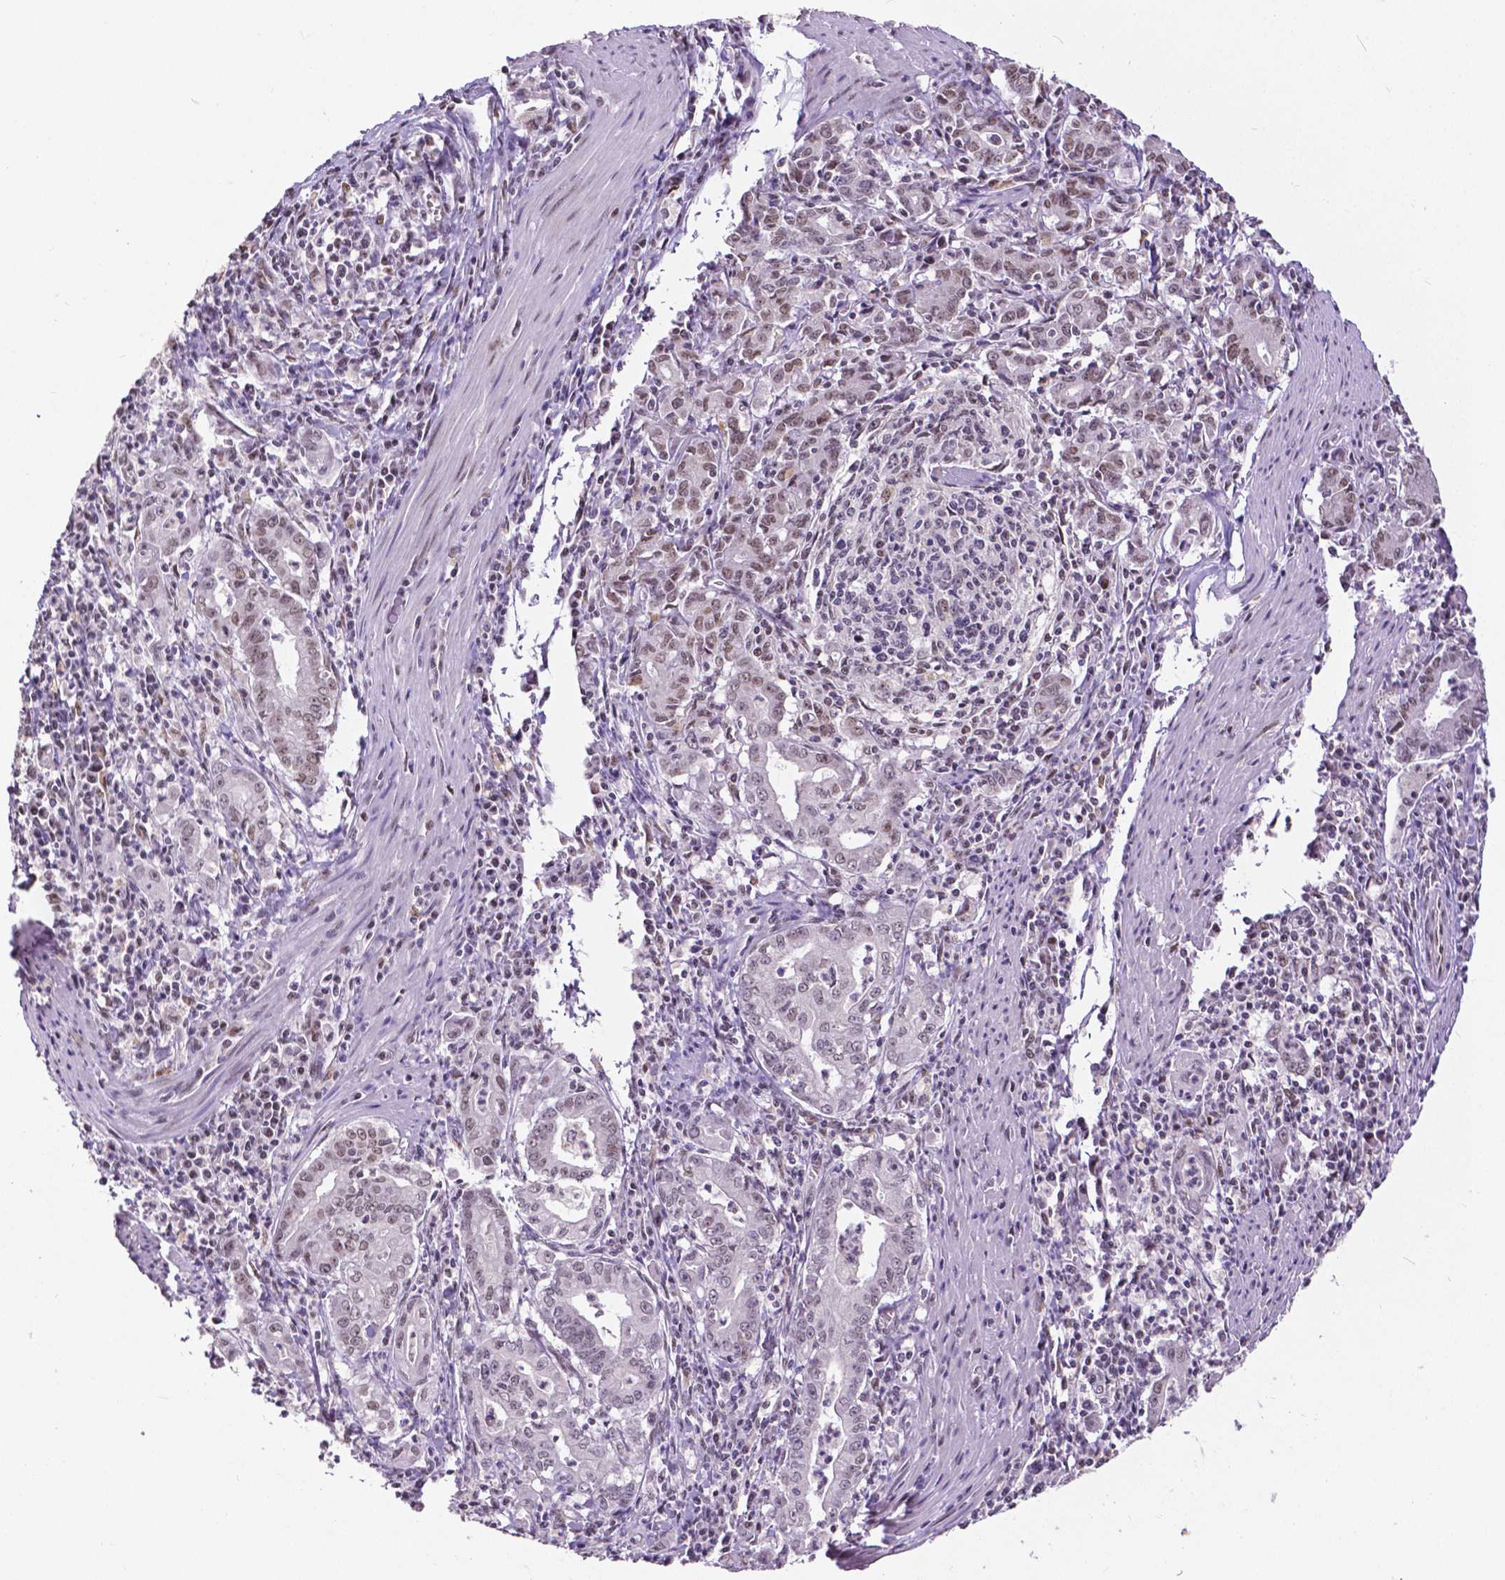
{"staining": {"intensity": "weak", "quantity": "<25%", "location": "nuclear"}, "tissue": "stomach cancer", "cell_type": "Tumor cells", "image_type": "cancer", "snomed": [{"axis": "morphology", "description": "Adenocarcinoma, NOS"}, {"axis": "topography", "description": "Stomach, upper"}], "caption": "The histopathology image shows no significant staining in tumor cells of stomach adenocarcinoma.", "gene": "ATRX", "patient": {"sex": "female", "age": 79}}